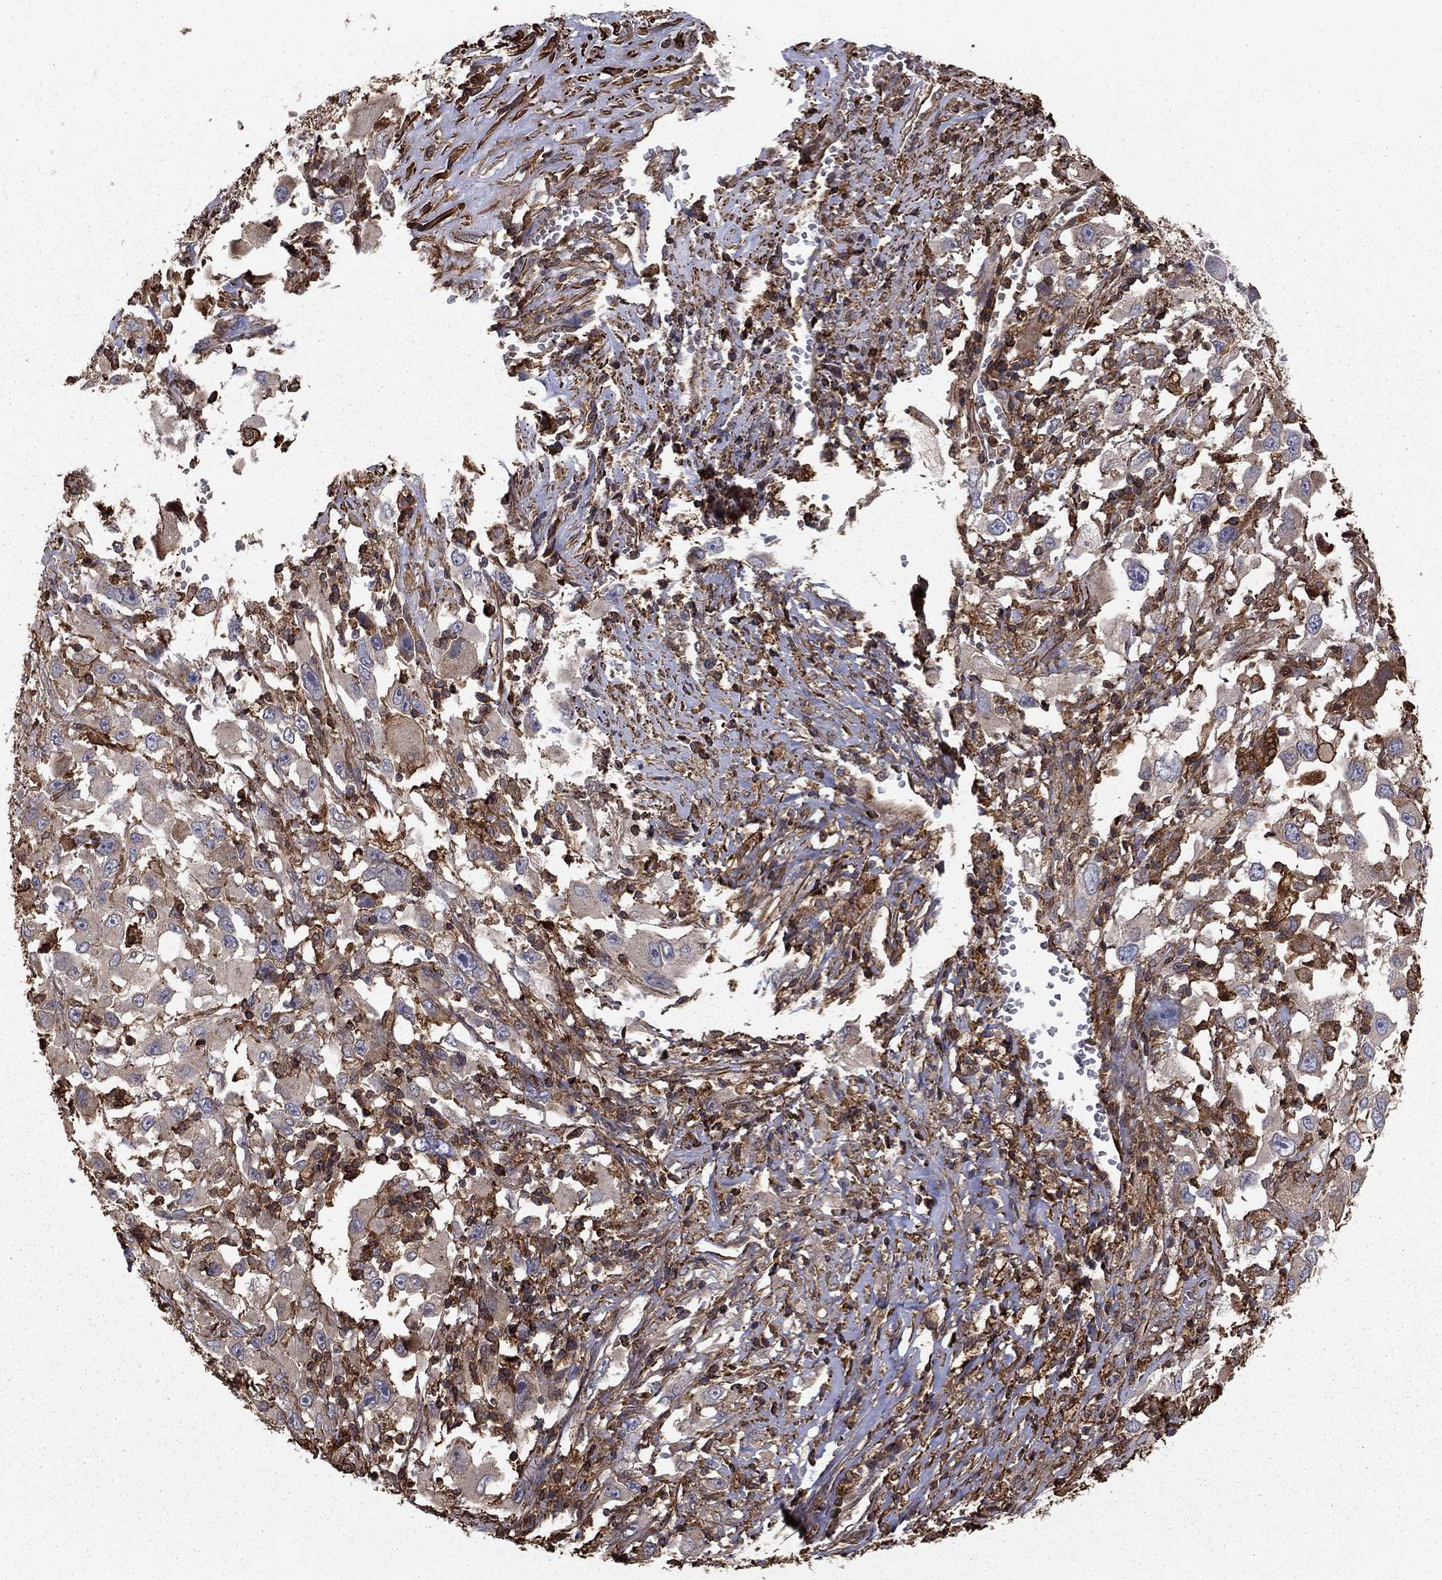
{"staining": {"intensity": "weak", "quantity": "<25%", "location": "cytoplasmic/membranous"}, "tissue": "melanoma", "cell_type": "Tumor cells", "image_type": "cancer", "snomed": [{"axis": "morphology", "description": "Malignant melanoma, Metastatic site"}, {"axis": "topography", "description": "Soft tissue"}], "caption": "DAB immunohistochemical staining of malignant melanoma (metastatic site) shows no significant expression in tumor cells. (Immunohistochemistry (ihc), brightfield microscopy, high magnification).", "gene": "HABP4", "patient": {"sex": "male", "age": 50}}